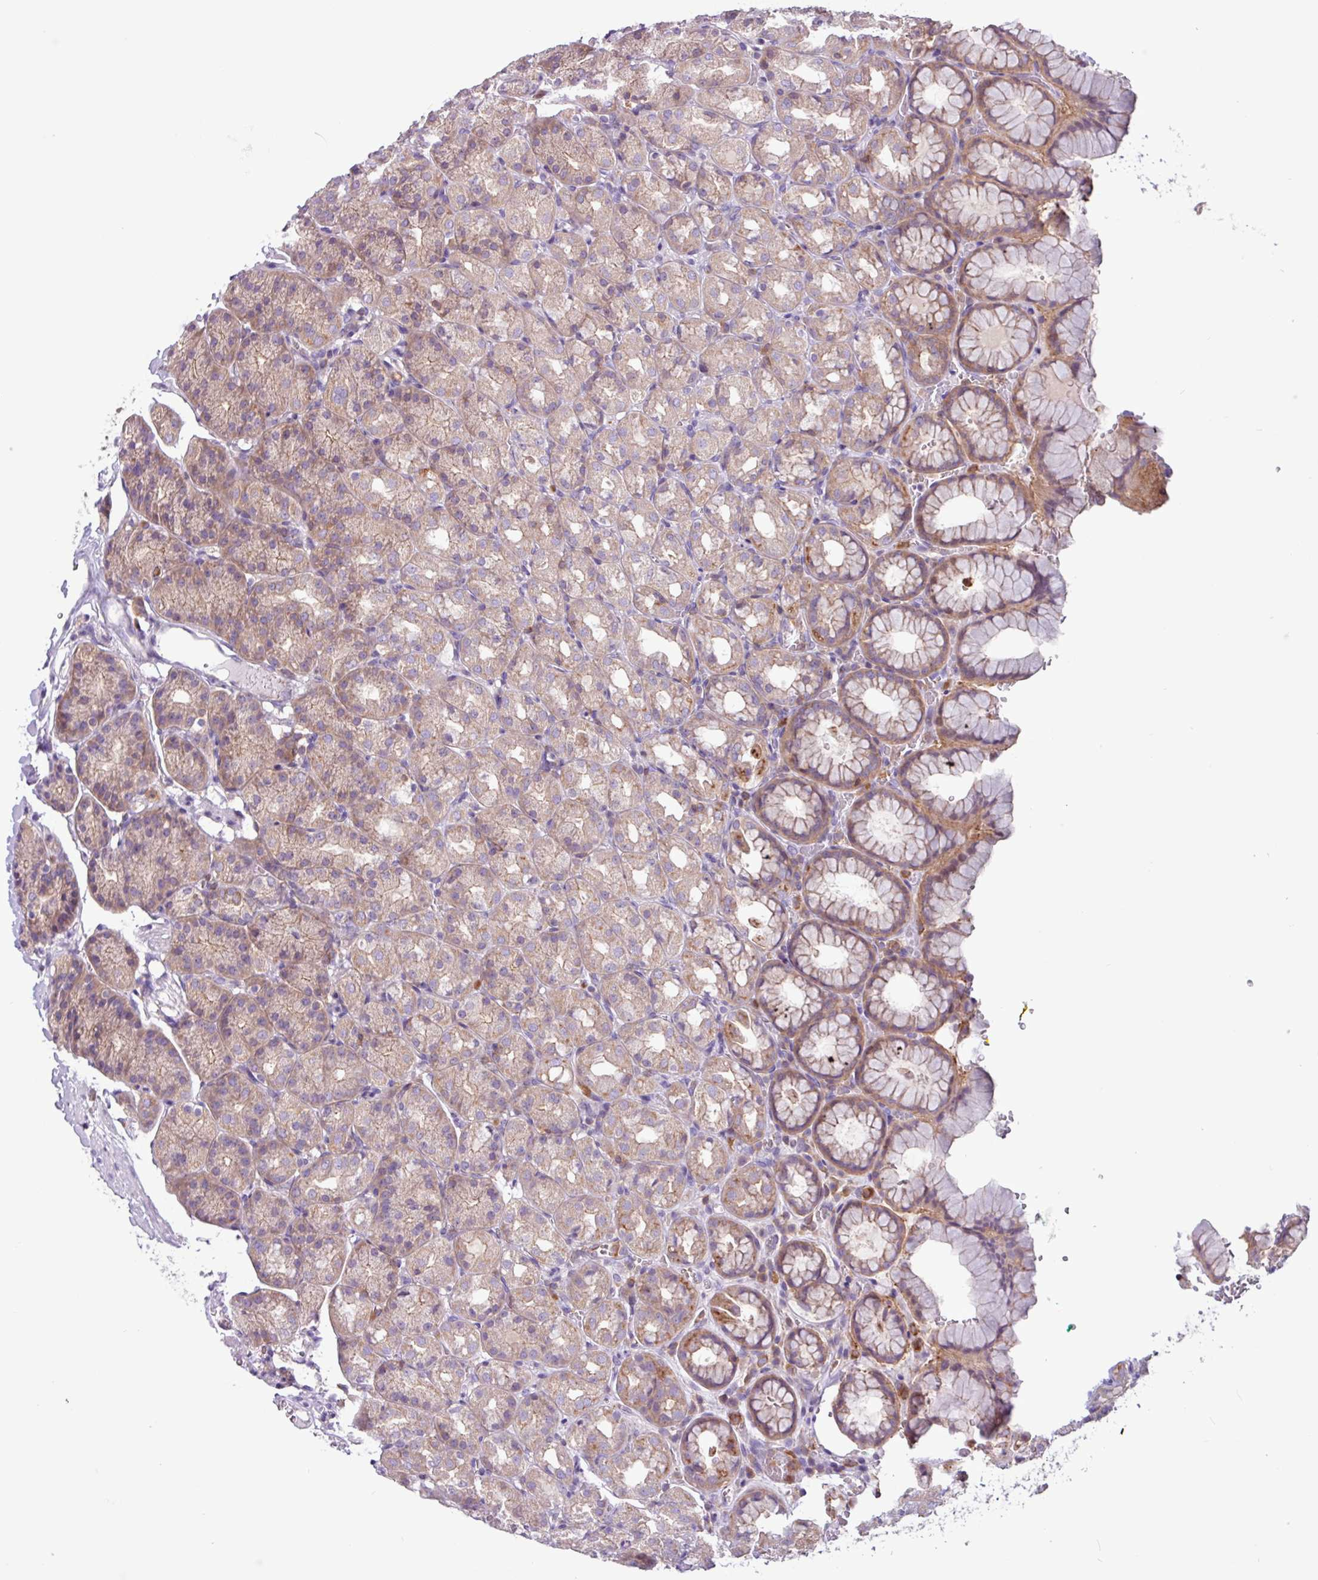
{"staining": {"intensity": "moderate", "quantity": "25%-75%", "location": "cytoplasmic/membranous"}, "tissue": "stomach", "cell_type": "Glandular cells", "image_type": "normal", "snomed": [{"axis": "morphology", "description": "Normal tissue, NOS"}, {"axis": "topography", "description": "Stomach, upper"}], "caption": "Moderate cytoplasmic/membranous protein expression is present in about 25%-75% of glandular cells in stomach.", "gene": "ACTR3B", "patient": {"sex": "female", "age": 81}}